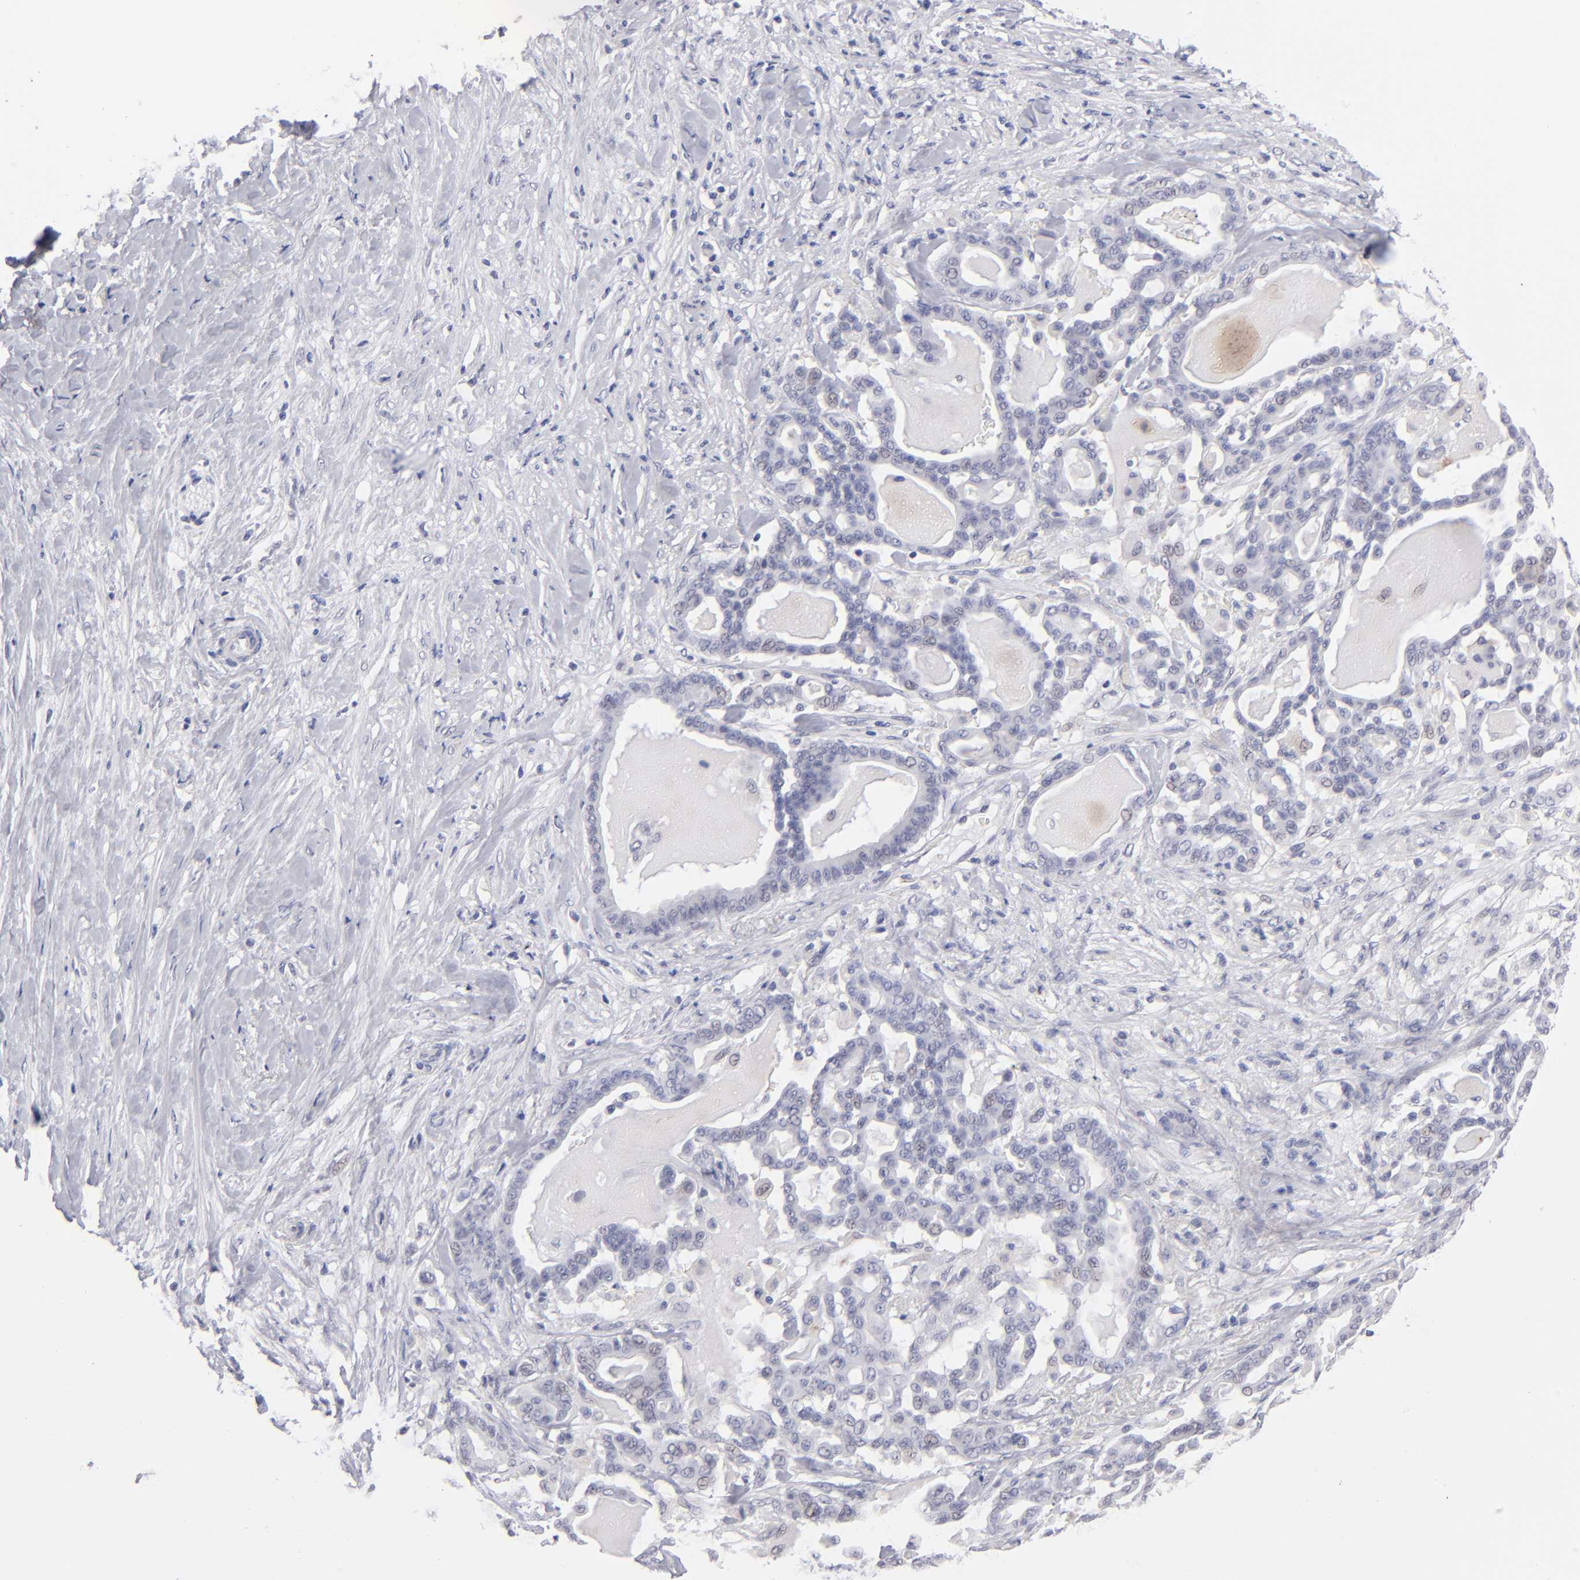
{"staining": {"intensity": "negative", "quantity": "none", "location": "none"}, "tissue": "pancreatic cancer", "cell_type": "Tumor cells", "image_type": "cancer", "snomed": [{"axis": "morphology", "description": "Adenocarcinoma, NOS"}, {"axis": "topography", "description": "Pancreas"}], "caption": "Image shows no significant protein staining in tumor cells of adenocarcinoma (pancreatic). (Stains: DAB (3,3'-diaminobenzidine) IHC with hematoxylin counter stain, Microscopy: brightfield microscopy at high magnification).", "gene": "TEX11", "patient": {"sex": "male", "age": 63}}